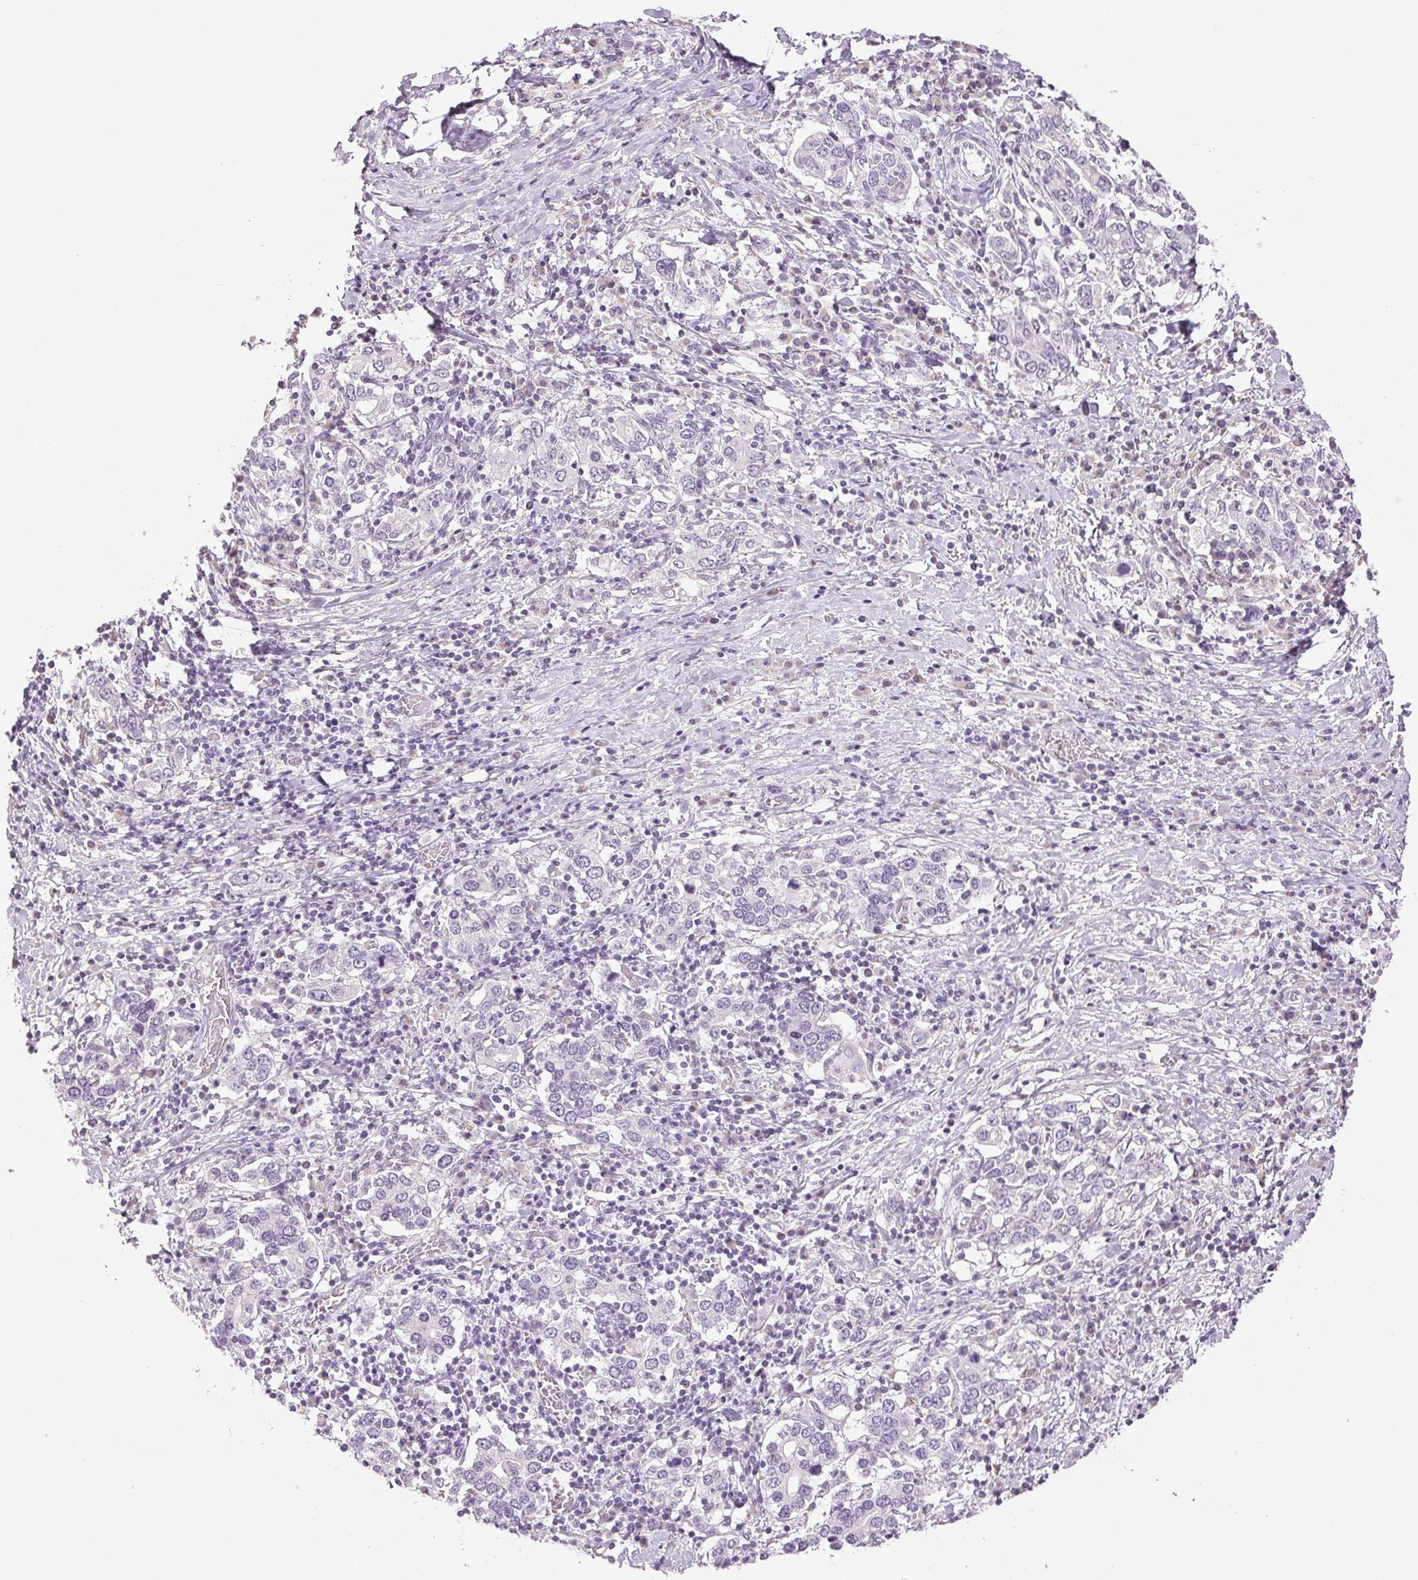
{"staining": {"intensity": "negative", "quantity": "none", "location": "none"}, "tissue": "stomach cancer", "cell_type": "Tumor cells", "image_type": "cancer", "snomed": [{"axis": "morphology", "description": "Adenocarcinoma, NOS"}, {"axis": "topography", "description": "Stomach, upper"}, {"axis": "topography", "description": "Stomach"}], "caption": "Tumor cells show no significant positivity in stomach adenocarcinoma.", "gene": "DNAJC6", "patient": {"sex": "male", "age": 62}}